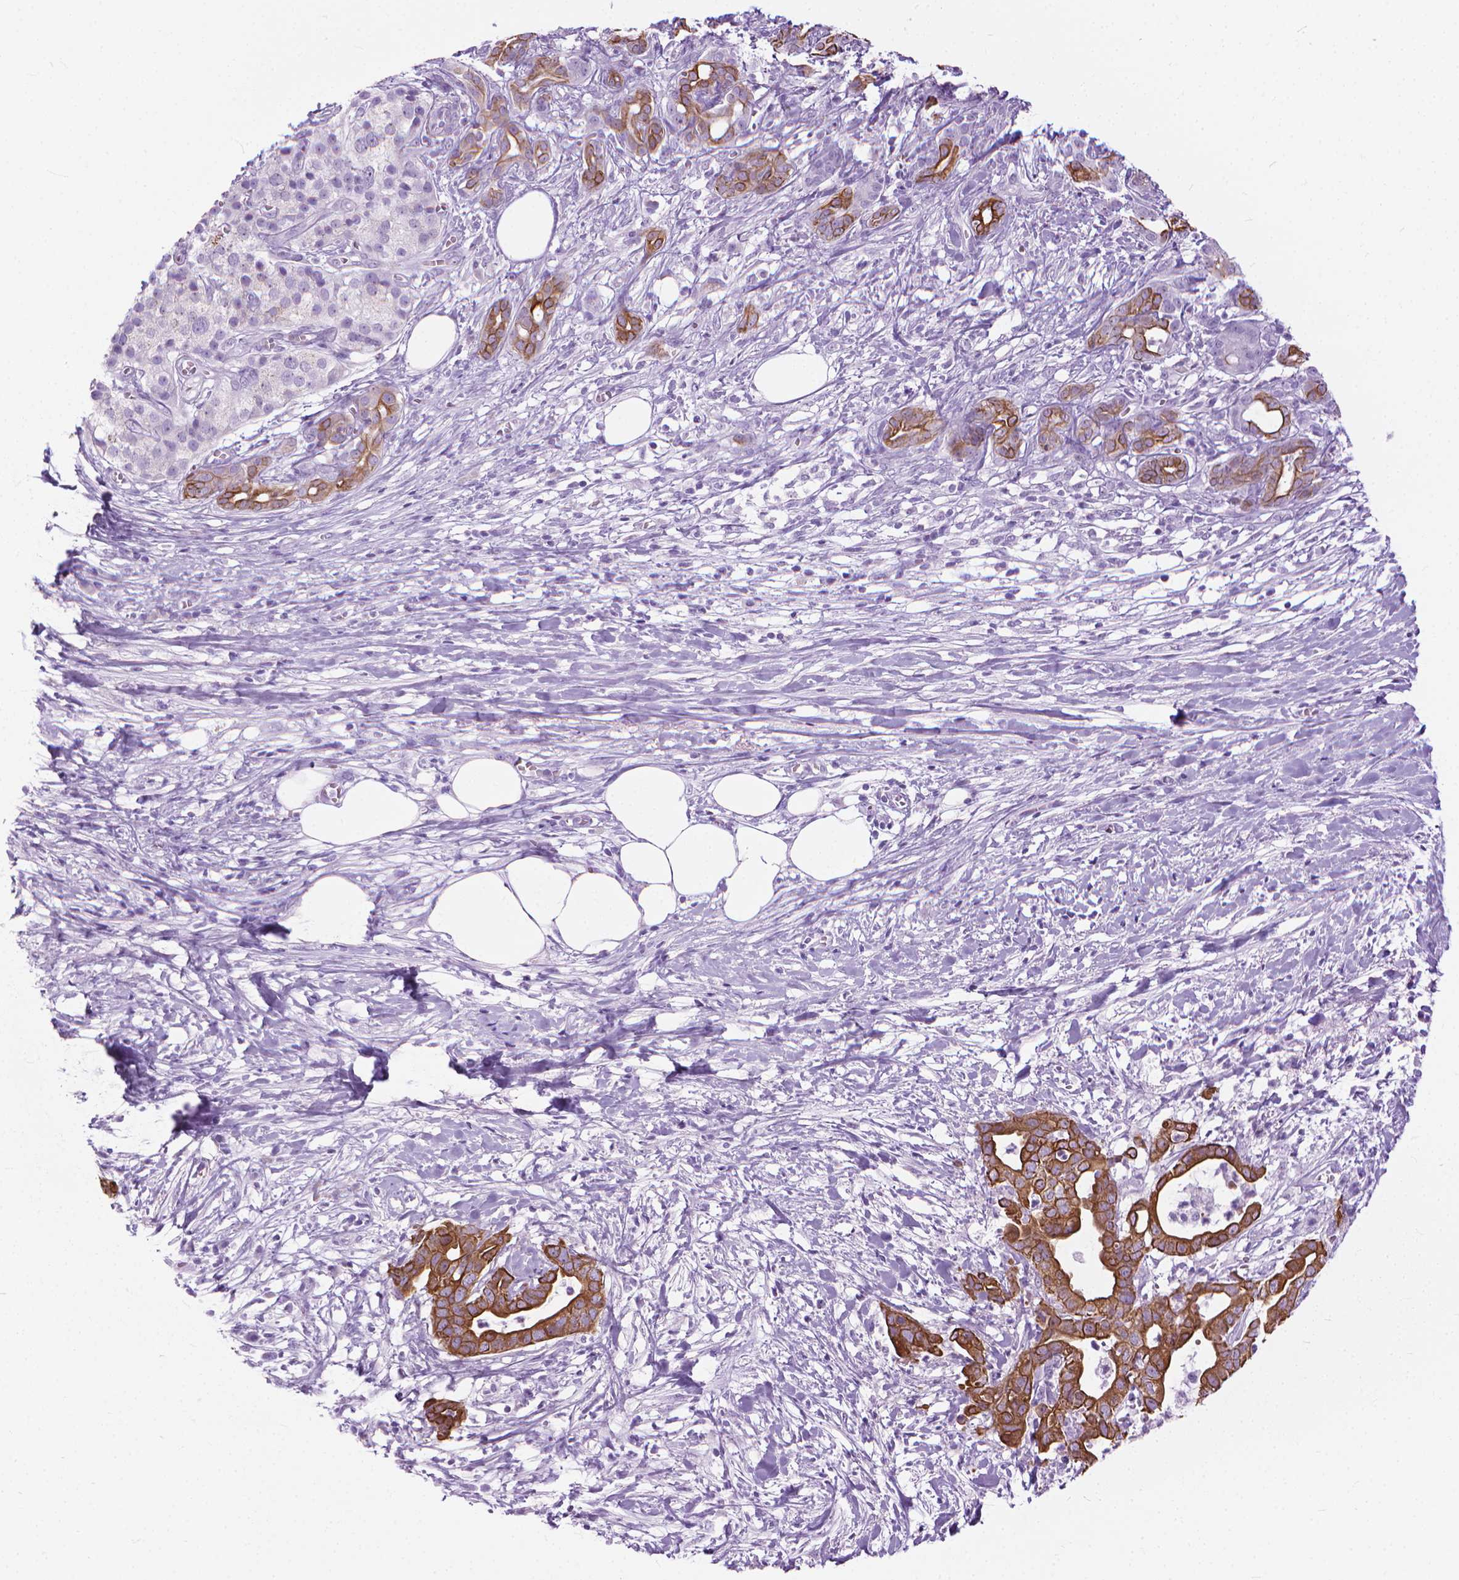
{"staining": {"intensity": "strong", "quantity": ">75%", "location": "cytoplasmic/membranous"}, "tissue": "pancreatic cancer", "cell_type": "Tumor cells", "image_type": "cancer", "snomed": [{"axis": "morphology", "description": "Adenocarcinoma, NOS"}, {"axis": "topography", "description": "Pancreas"}], "caption": "About >75% of tumor cells in human pancreatic adenocarcinoma exhibit strong cytoplasmic/membranous protein positivity as visualized by brown immunohistochemical staining.", "gene": "HTR2B", "patient": {"sex": "male", "age": 61}}